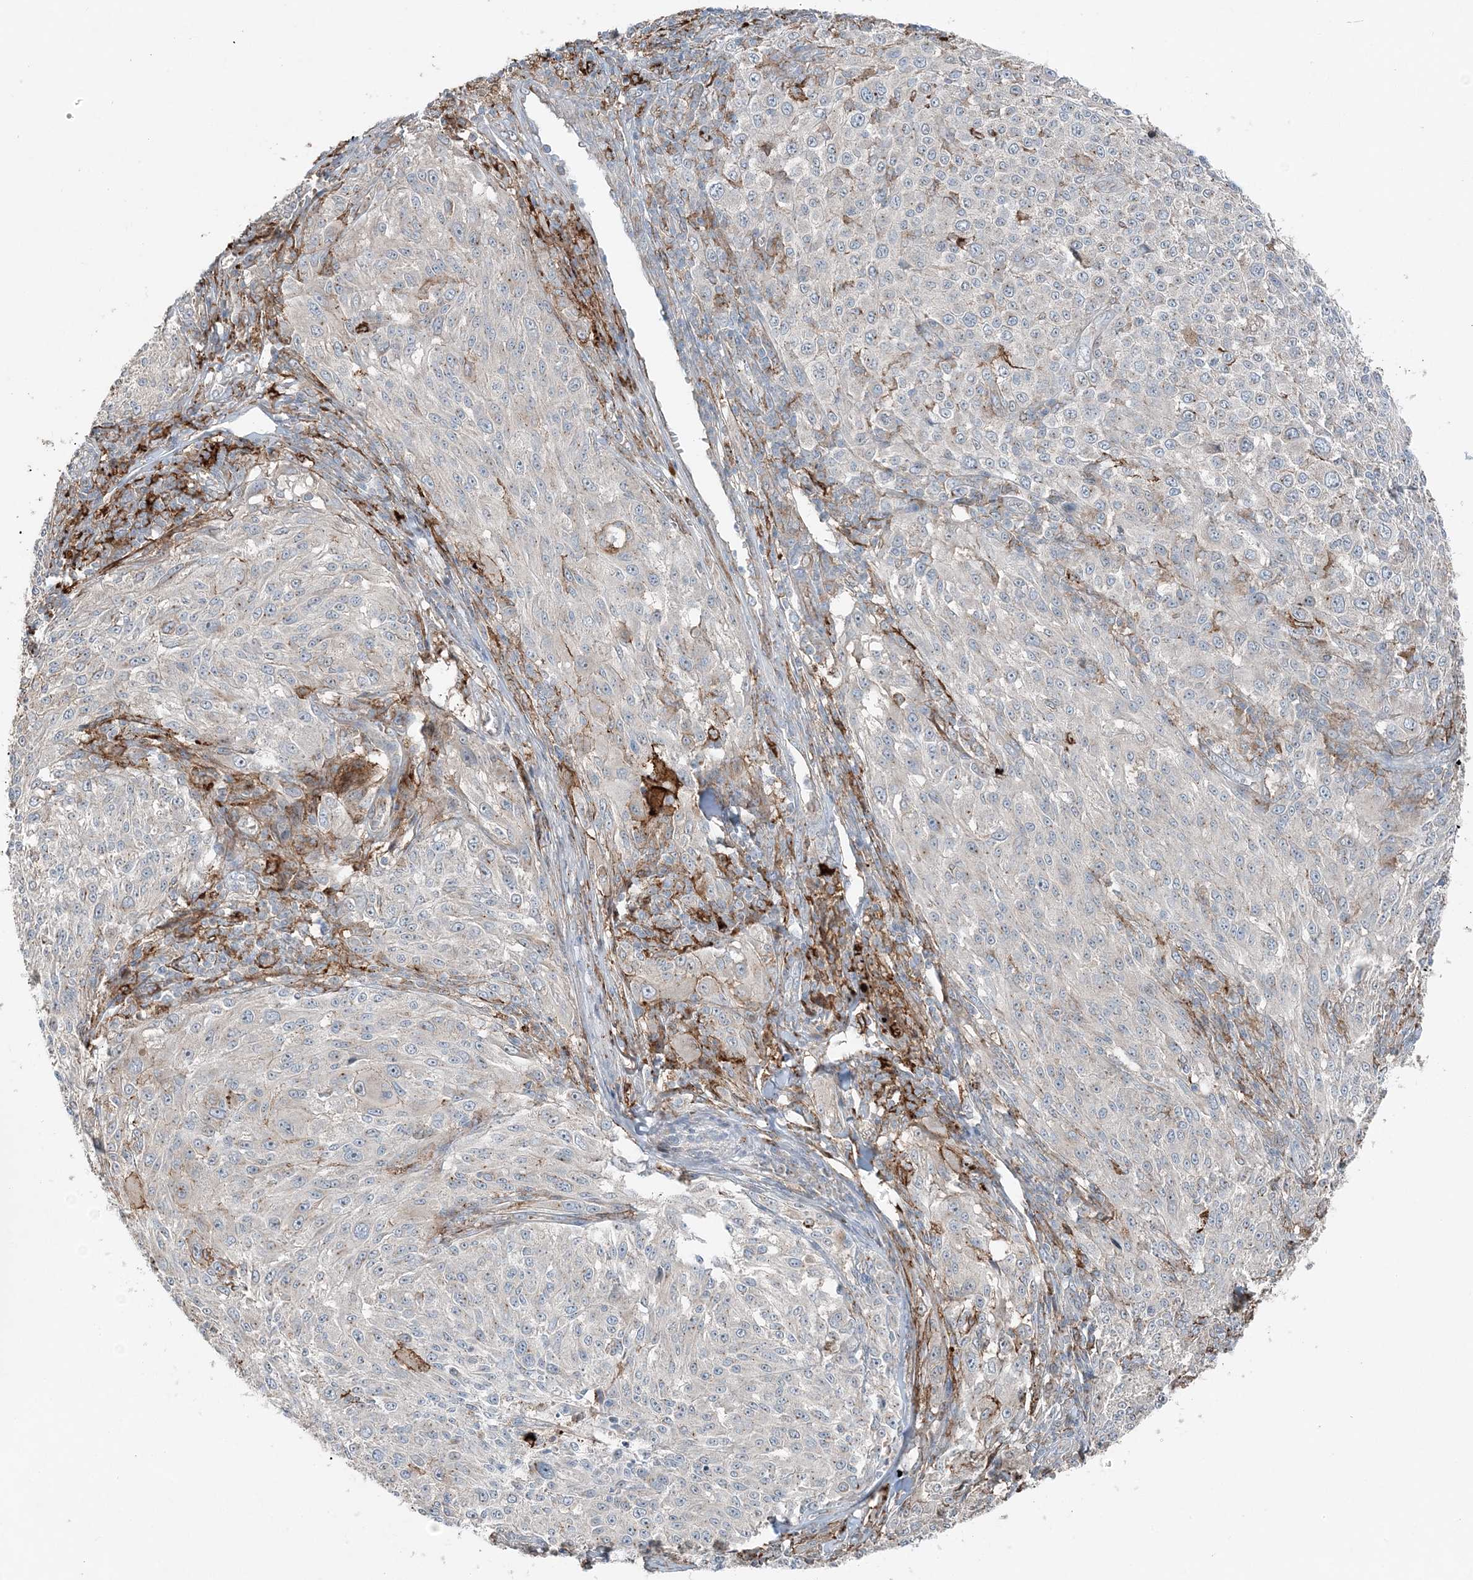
{"staining": {"intensity": "negative", "quantity": "none", "location": "none"}, "tissue": "melanoma", "cell_type": "Tumor cells", "image_type": "cancer", "snomed": [{"axis": "morphology", "description": "Malignant melanoma, NOS"}, {"axis": "topography", "description": "Skin of trunk"}], "caption": "Tumor cells show no significant expression in malignant melanoma. (DAB immunohistochemistry (IHC) with hematoxylin counter stain).", "gene": "KY", "patient": {"sex": "male", "age": 71}}